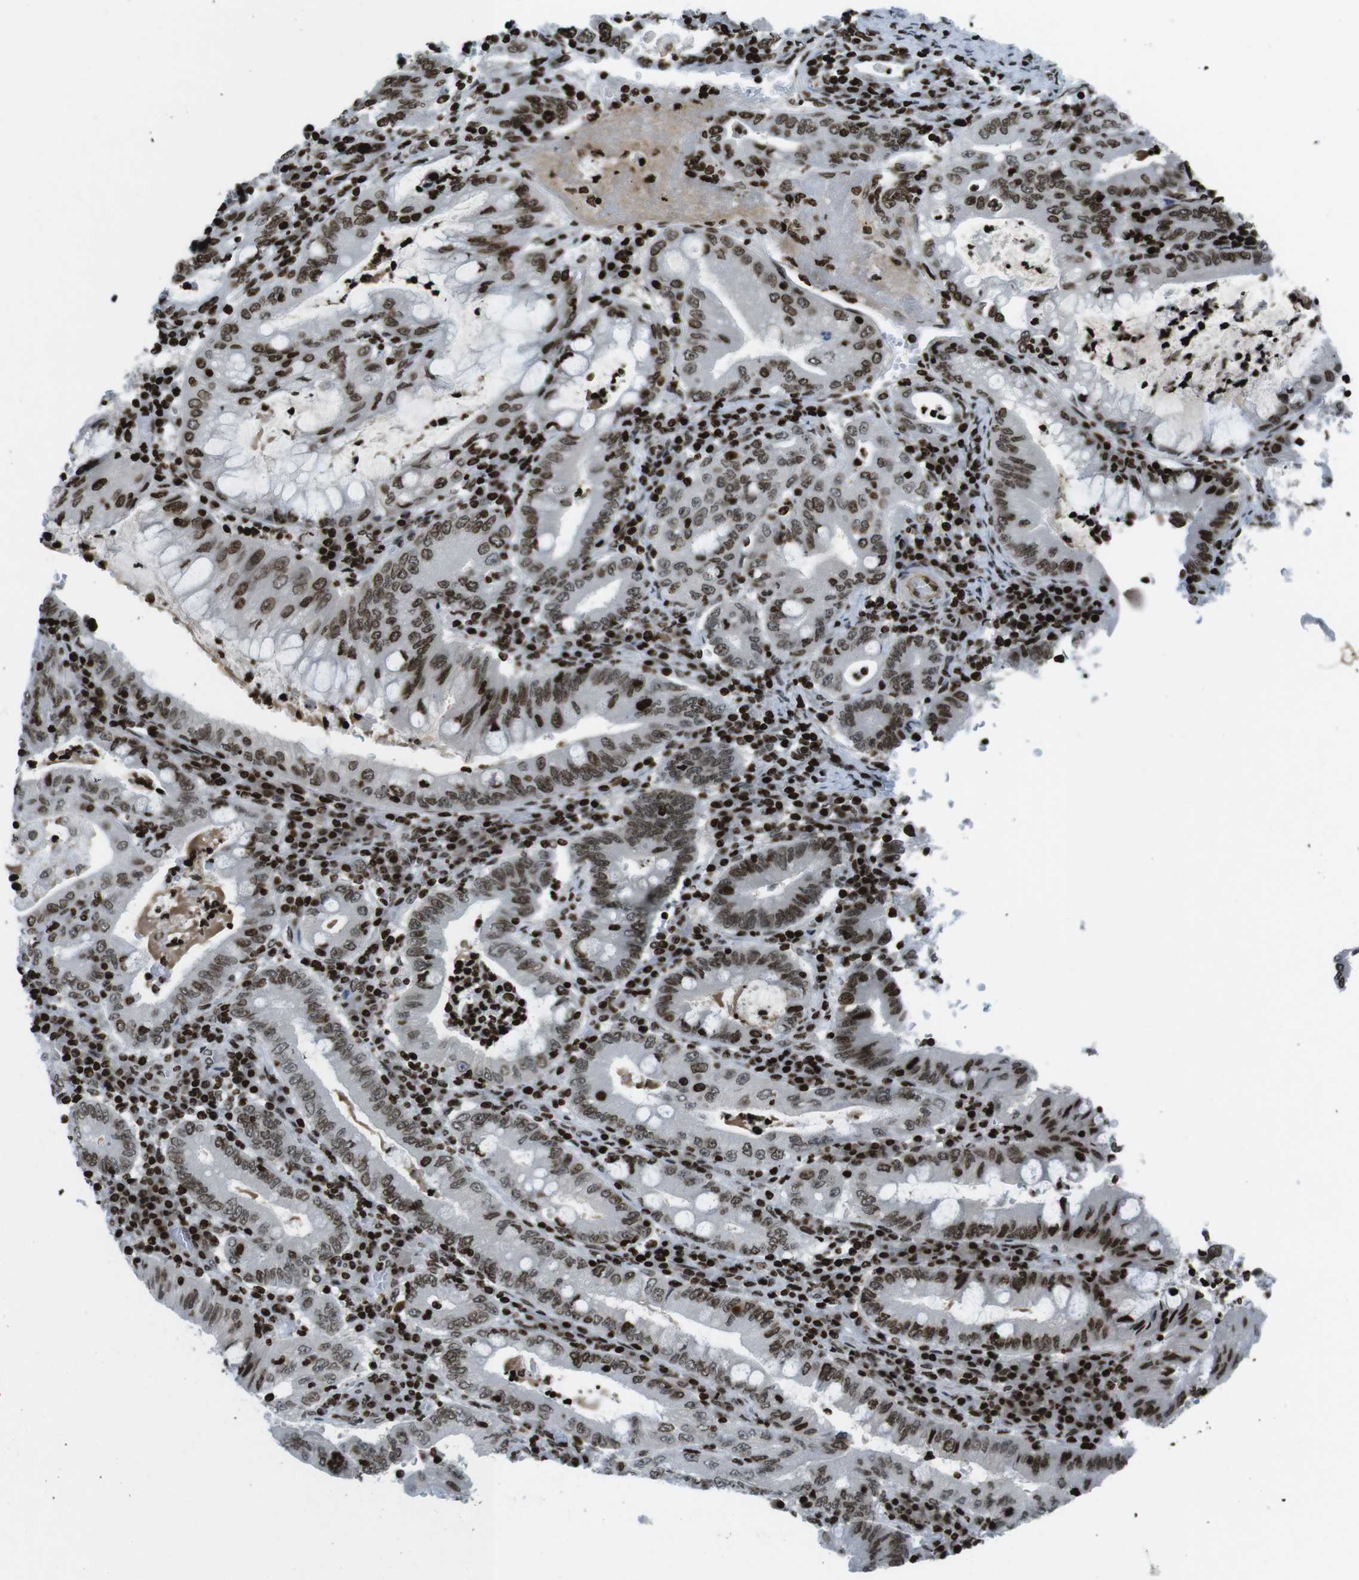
{"staining": {"intensity": "moderate", "quantity": ">75%", "location": "nuclear"}, "tissue": "stomach cancer", "cell_type": "Tumor cells", "image_type": "cancer", "snomed": [{"axis": "morphology", "description": "Normal tissue, NOS"}, {"axis": "morphology", "description": "Adenocarcinoma, NOS"}, {"axis": "topography", "description": "Esophagus"}, {"axis": "topography", "description": "Stomach, upper"}, {"axis": "topography", "description": "Peripheral nerve tissue"}], "caption": "Protein staining of adenocarcinoma (stomach) tissue shows moderate nuclear positivity in about >75% of tumor cells. Nuclei are stained in blue.", "gene": "H2AC8", "patient": {"sex": "male", "age": 62}}